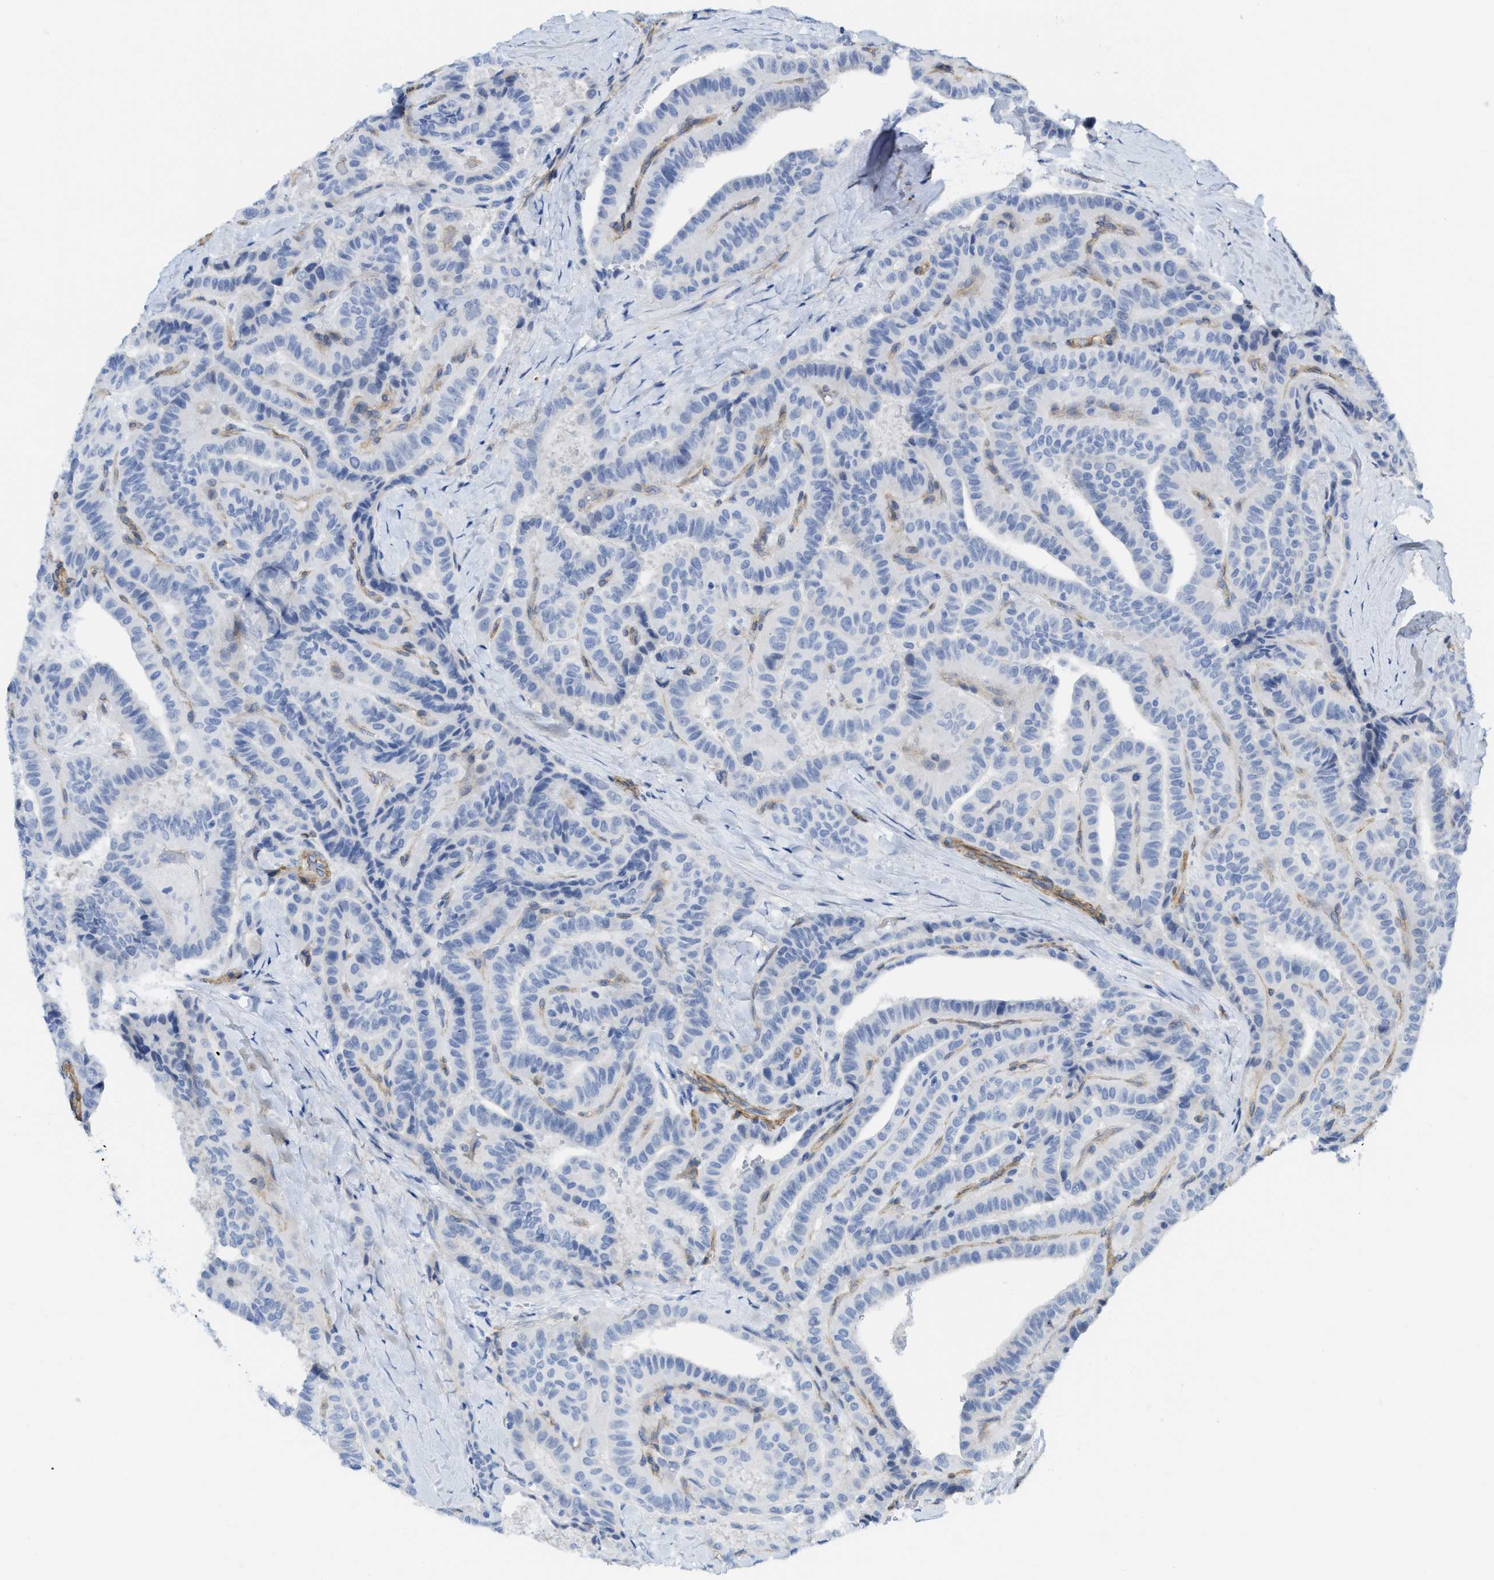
{"staining": {"intensity": "negative", "quantity": "none", "location": "none"}, "tissue": "thyroid cancer", "cell_type": "Tumor cells", "image_type": "cancer", "snomed": [{"axis": "morphology", "description": "Papillary adenocarcinoma, NOS"}, {"axis": "topography", "description": "Thyroid gland"}], "caption": "Human thyroid cancer stained for a protein using immunohistochemistry (IHC) exhibits no staining in tumor cells.", "gene": "TUB", "patient": {"sex": "male", "age": 77}}